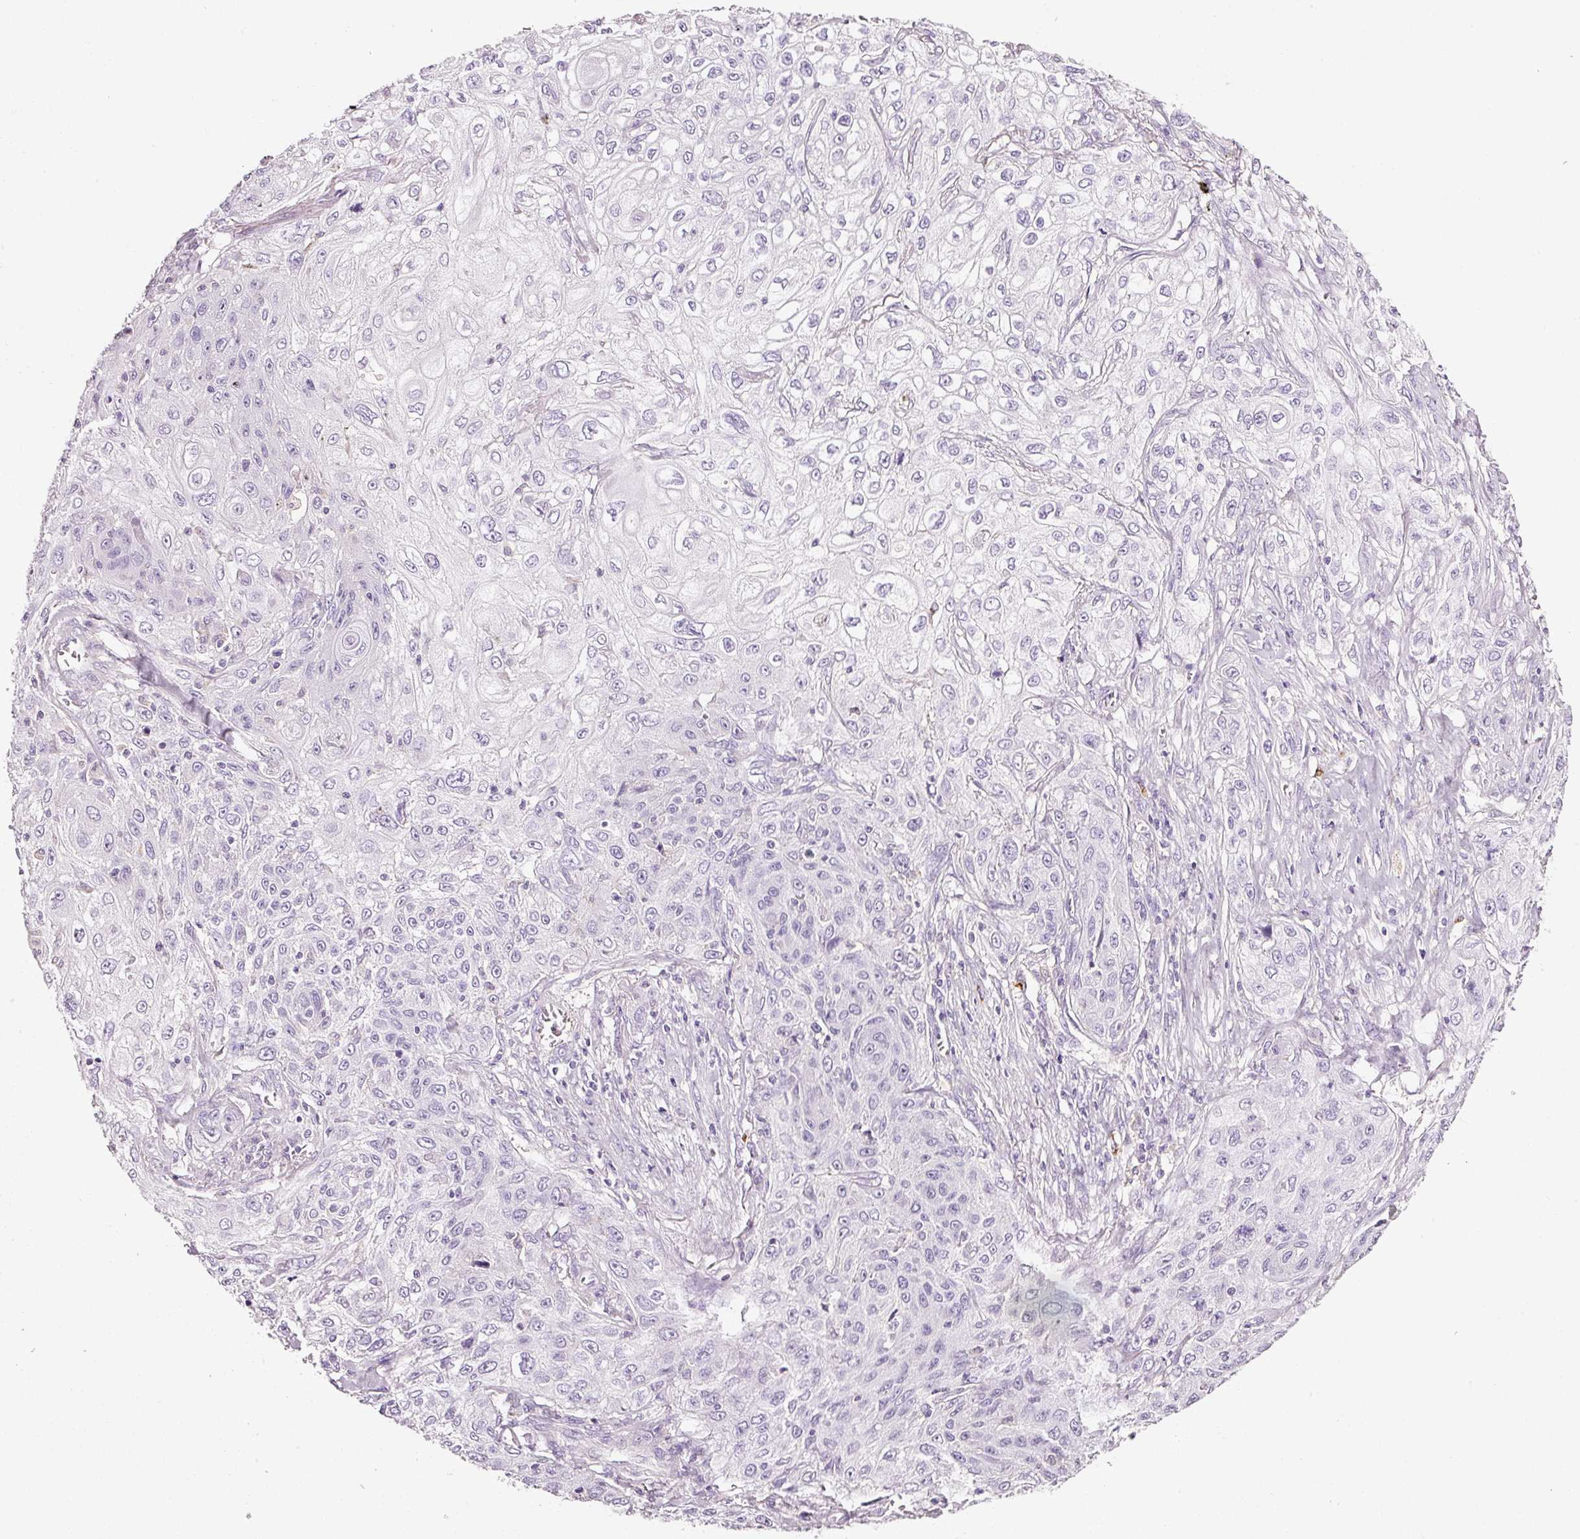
{"staining": {"intensity": "negative", "quantity": "none", "location": "none"}, "tissue": "lung cancer", "cell_type": "Tumor cells", "image_type": "cancer", "snomed": [{"axis": "morphology", "description": "Squamous cell carcinoma, NOS"}, {"axis": "topography", "description": "Lung"}], "caption": "This micrograph is of squamous cell carcinoma (lung) stained with immunohistochemistry (IHC) to label a protein in brown with the nuclei are counter-stained blue. There is no staining in tumor cells. (DAB immunohistochemistry (IHC), high magnification).", "gene": "CYB561A3", "patient": {"sex": "female", "age": 69}}